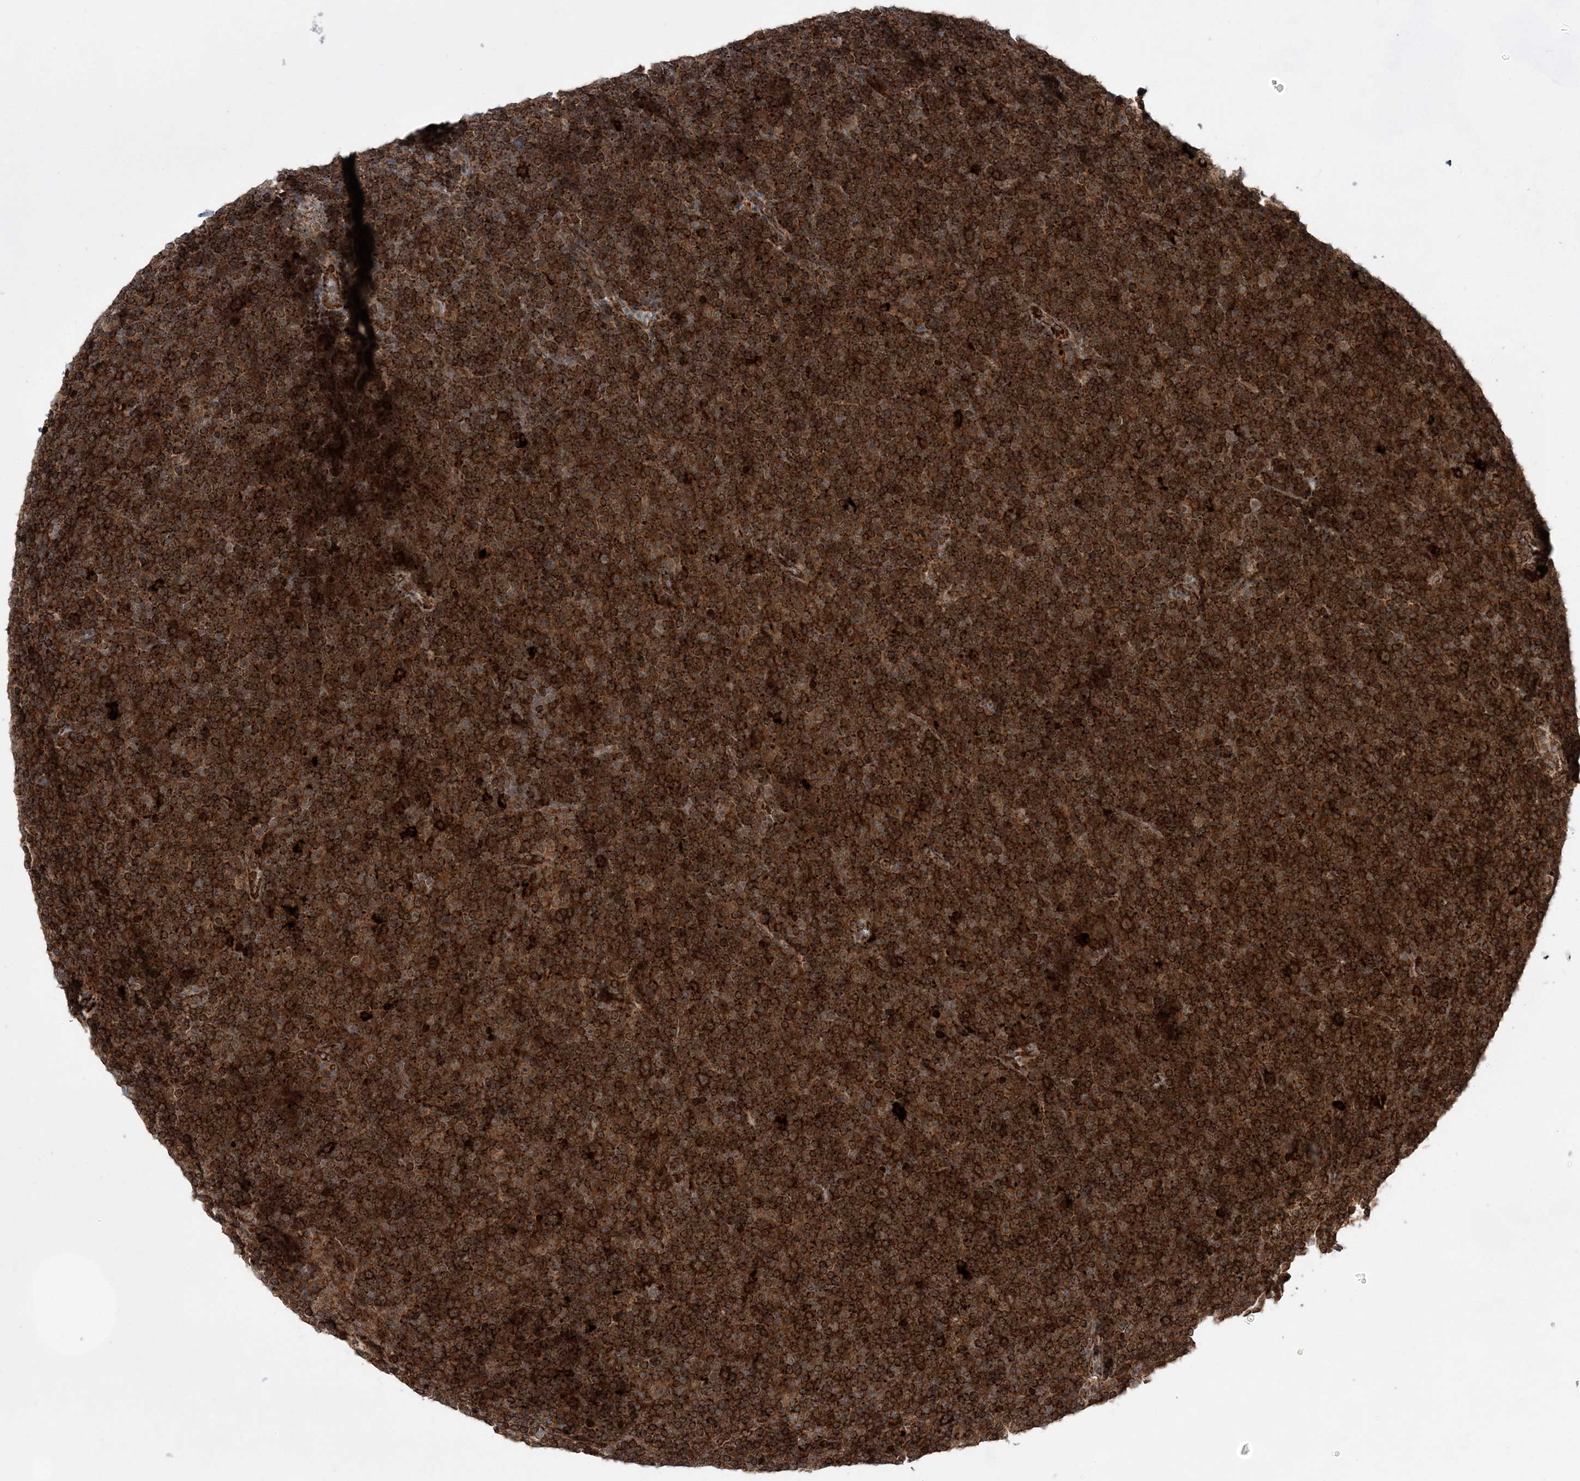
{"staining": {"intensity": "strong", "quantity": ">75%", "location": "cytoplasmic/membranous"}, "tissue": "lymphoma", "cell_type": "Tumor cells", "image_type": "cancer", "snomed": [{"axis": "morphology", "description": "Malignant lymphoma, non-Hodgkin's type, Low grade"}, {"axis": "topography", "description": "Lymph node"}], "caption": "Lymphoma stained with a brown dye demonstrates strong cytoplasmic/membranous positive expression in about >75% of tumor cells.", "gene": "ANAPC15", "patient": {"sex": "female", "age": 67}}